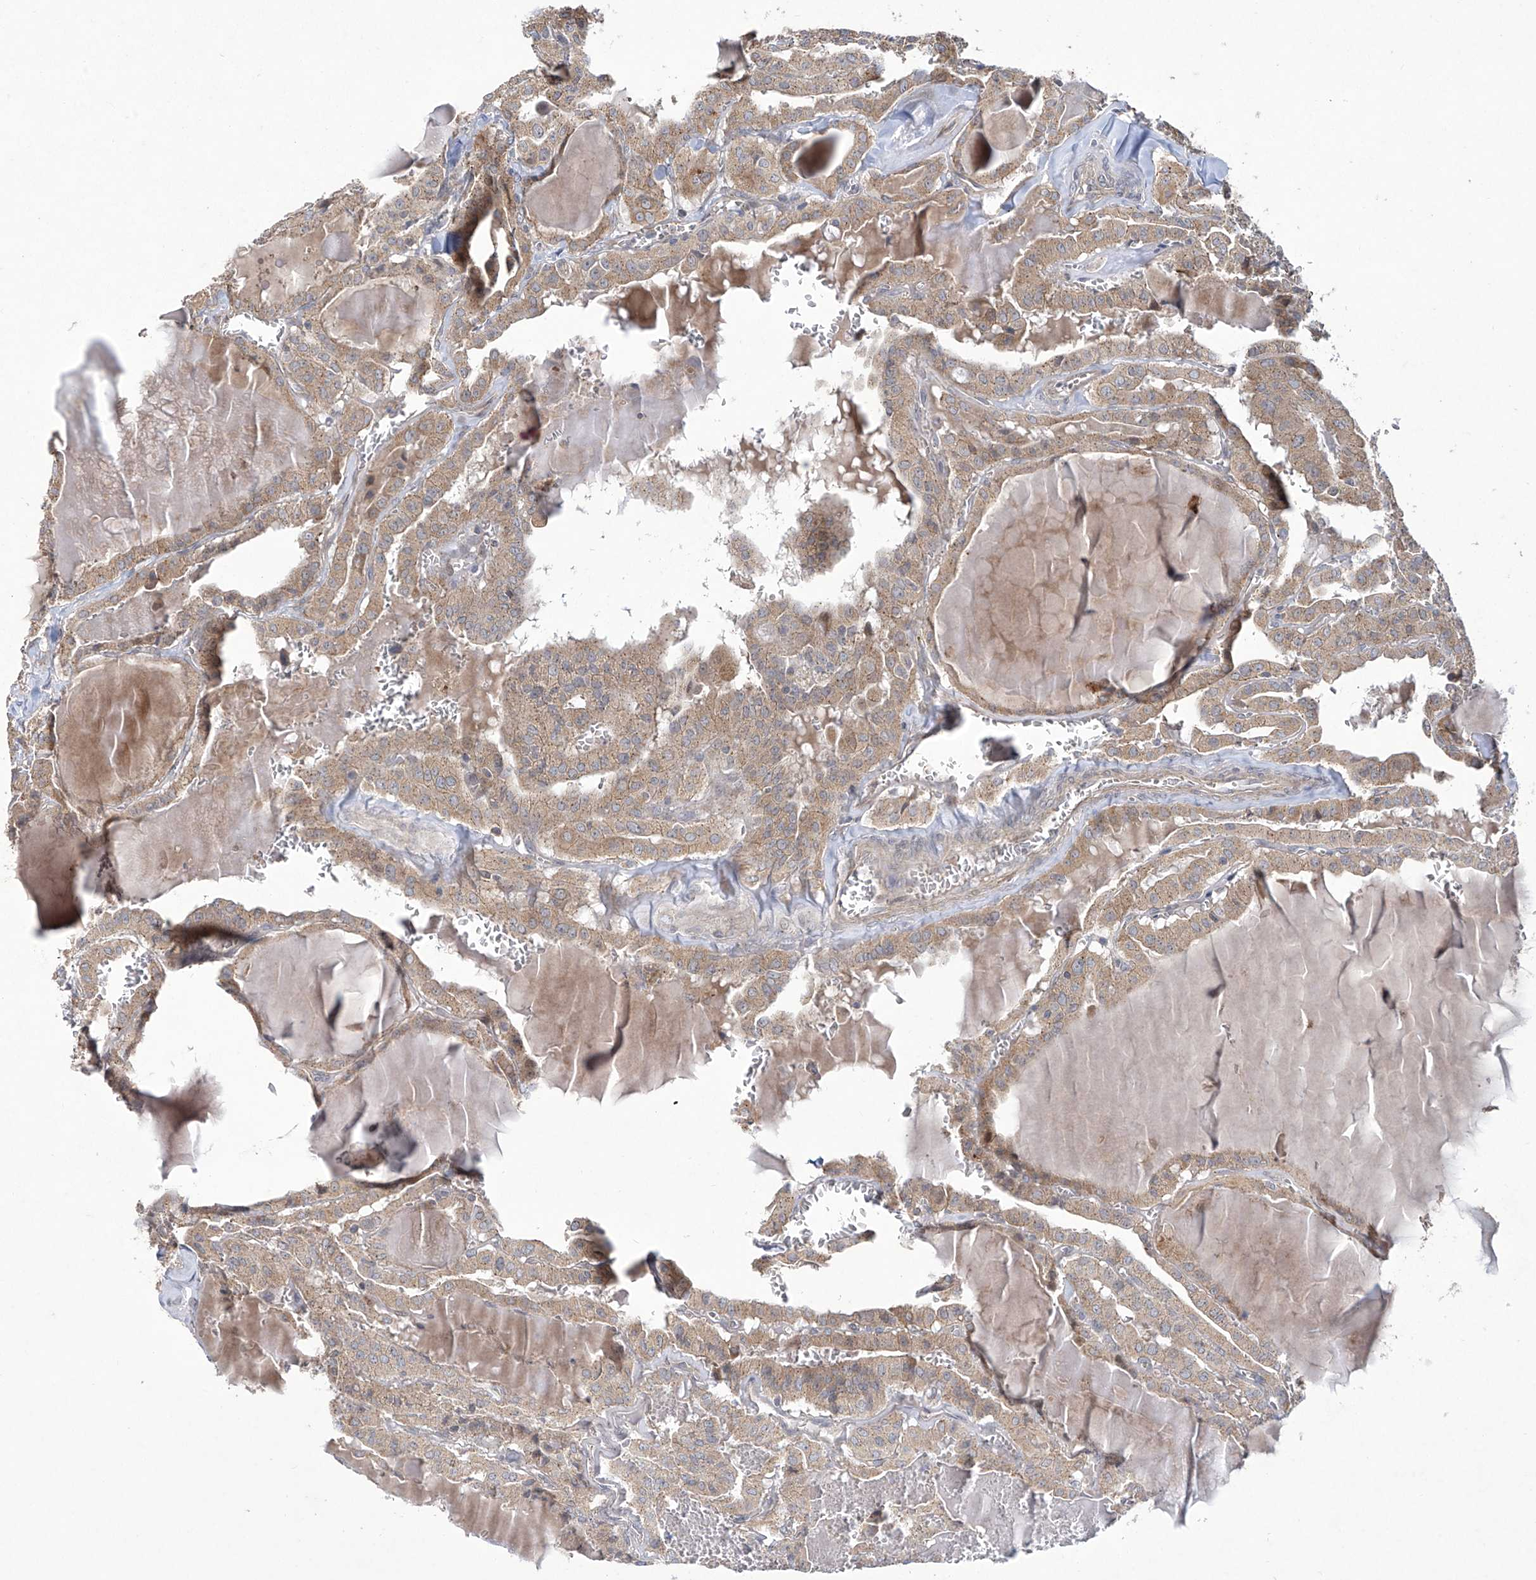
{"staining": {"intensity": "weak", "quantity": ">75%", "location": "cytoplasmic/membranous"}, "tissue": "thyroid cancer", "cell_type": "Tumor cells", "image_type": "cancer", "snomed": [{"axis": "morphology", "description": "Papillary adenocarcinoma, NOS"}, {"axis": "topography", "description": "Thyroid gland"}], "caption": "Papillary adenocarcinoma (thyroid) stained for a protein displays weak cytoplasmic/membranous positivity in tumor cells.", "gene": "TRIM60", "patient": {"sex": "male", "age": 52}}